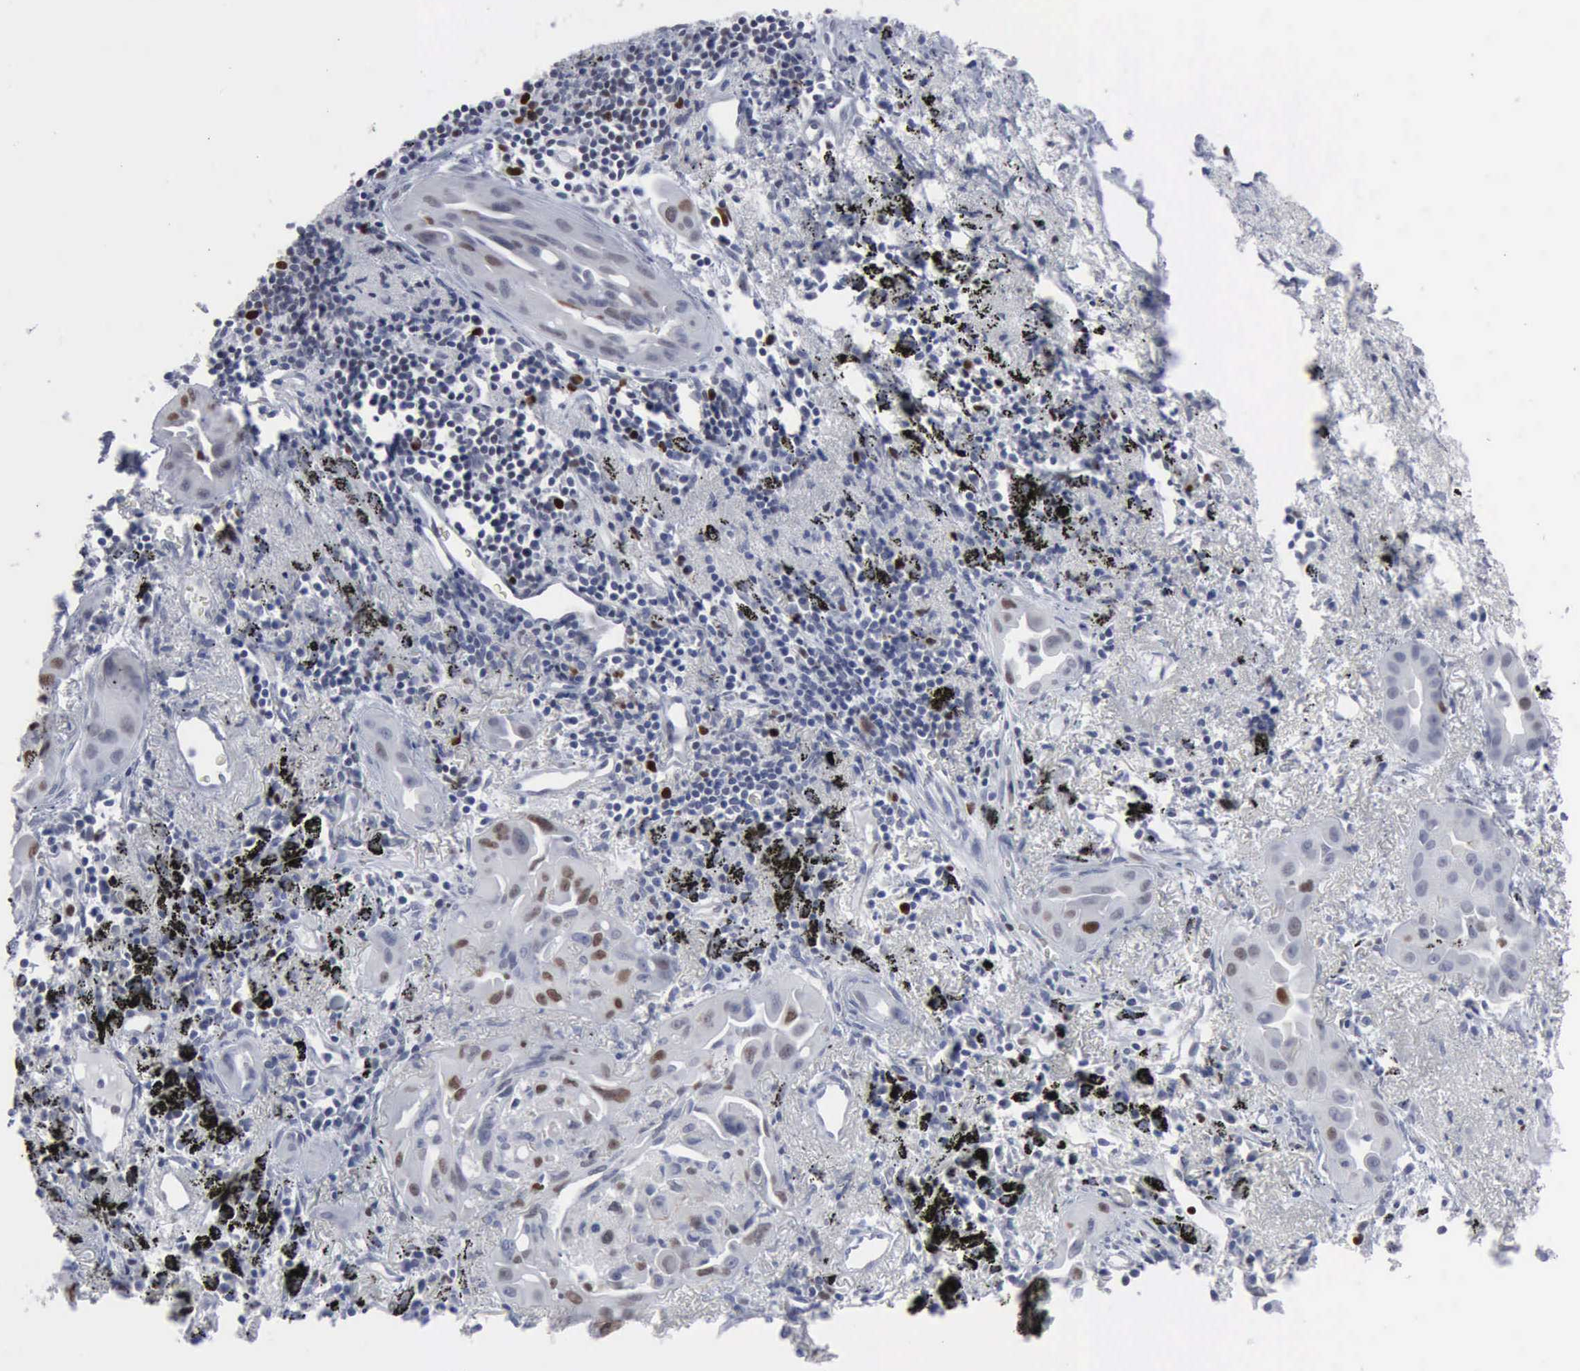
{"staining": {"intensity": "moderate", "quantity": "<25%", "location": "nuclear"}, "tissue": "lung cancer", "cell_type": "Tumor cells", "image_type": "cancer", "snomed": [{"axis": "morphology", "description": "Adenocarcinoma, NOS"}, {"axis": "topography", "description": "Lung"}], "caption": "Human lung cancer stained for a protein (brown) shows moderate nuclear positive positivity in approximately <25% of tumor cells.", "gene": "MCM5", "patient": {"sex": "male", "age": 68}}